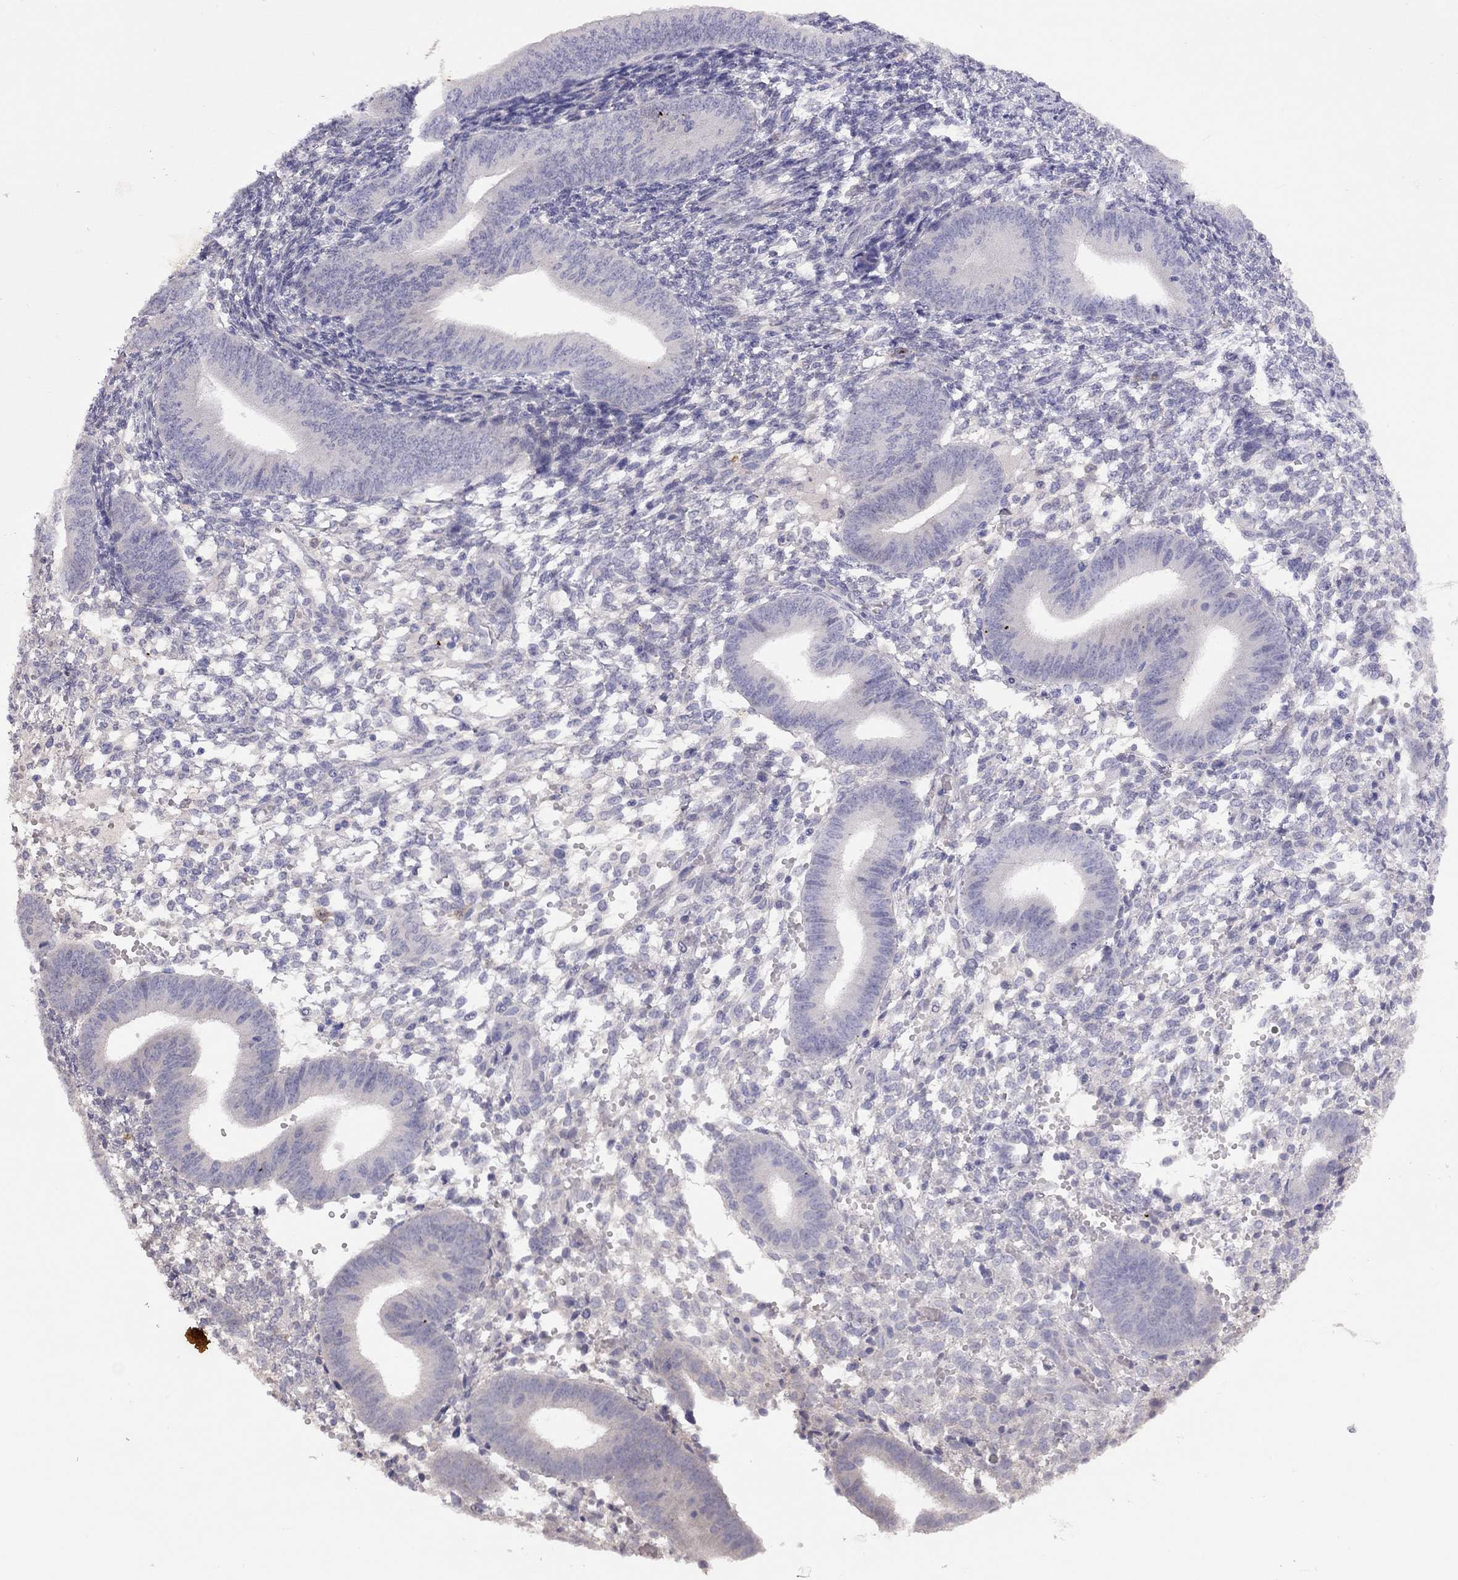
{"staining": {"intensity": "negative", "quantity": "none", "location": "none"}, "tissue": "endometrium", "cell_type": "Cells in endometrial stroma", "image_type": "normal", "snomed": [{"axis": "morphology", "description": "Normal tissue, NOS"}, {"axis": "topography", "description": "Endometrium"}], "caption": "An immunohistochemistry micrograph of normal endometrium is shown. There is no staining in cells in endometrial stroma of endometrium.", "gene": "CPNE4", "patient": {"sex": "female", "age": 39}}